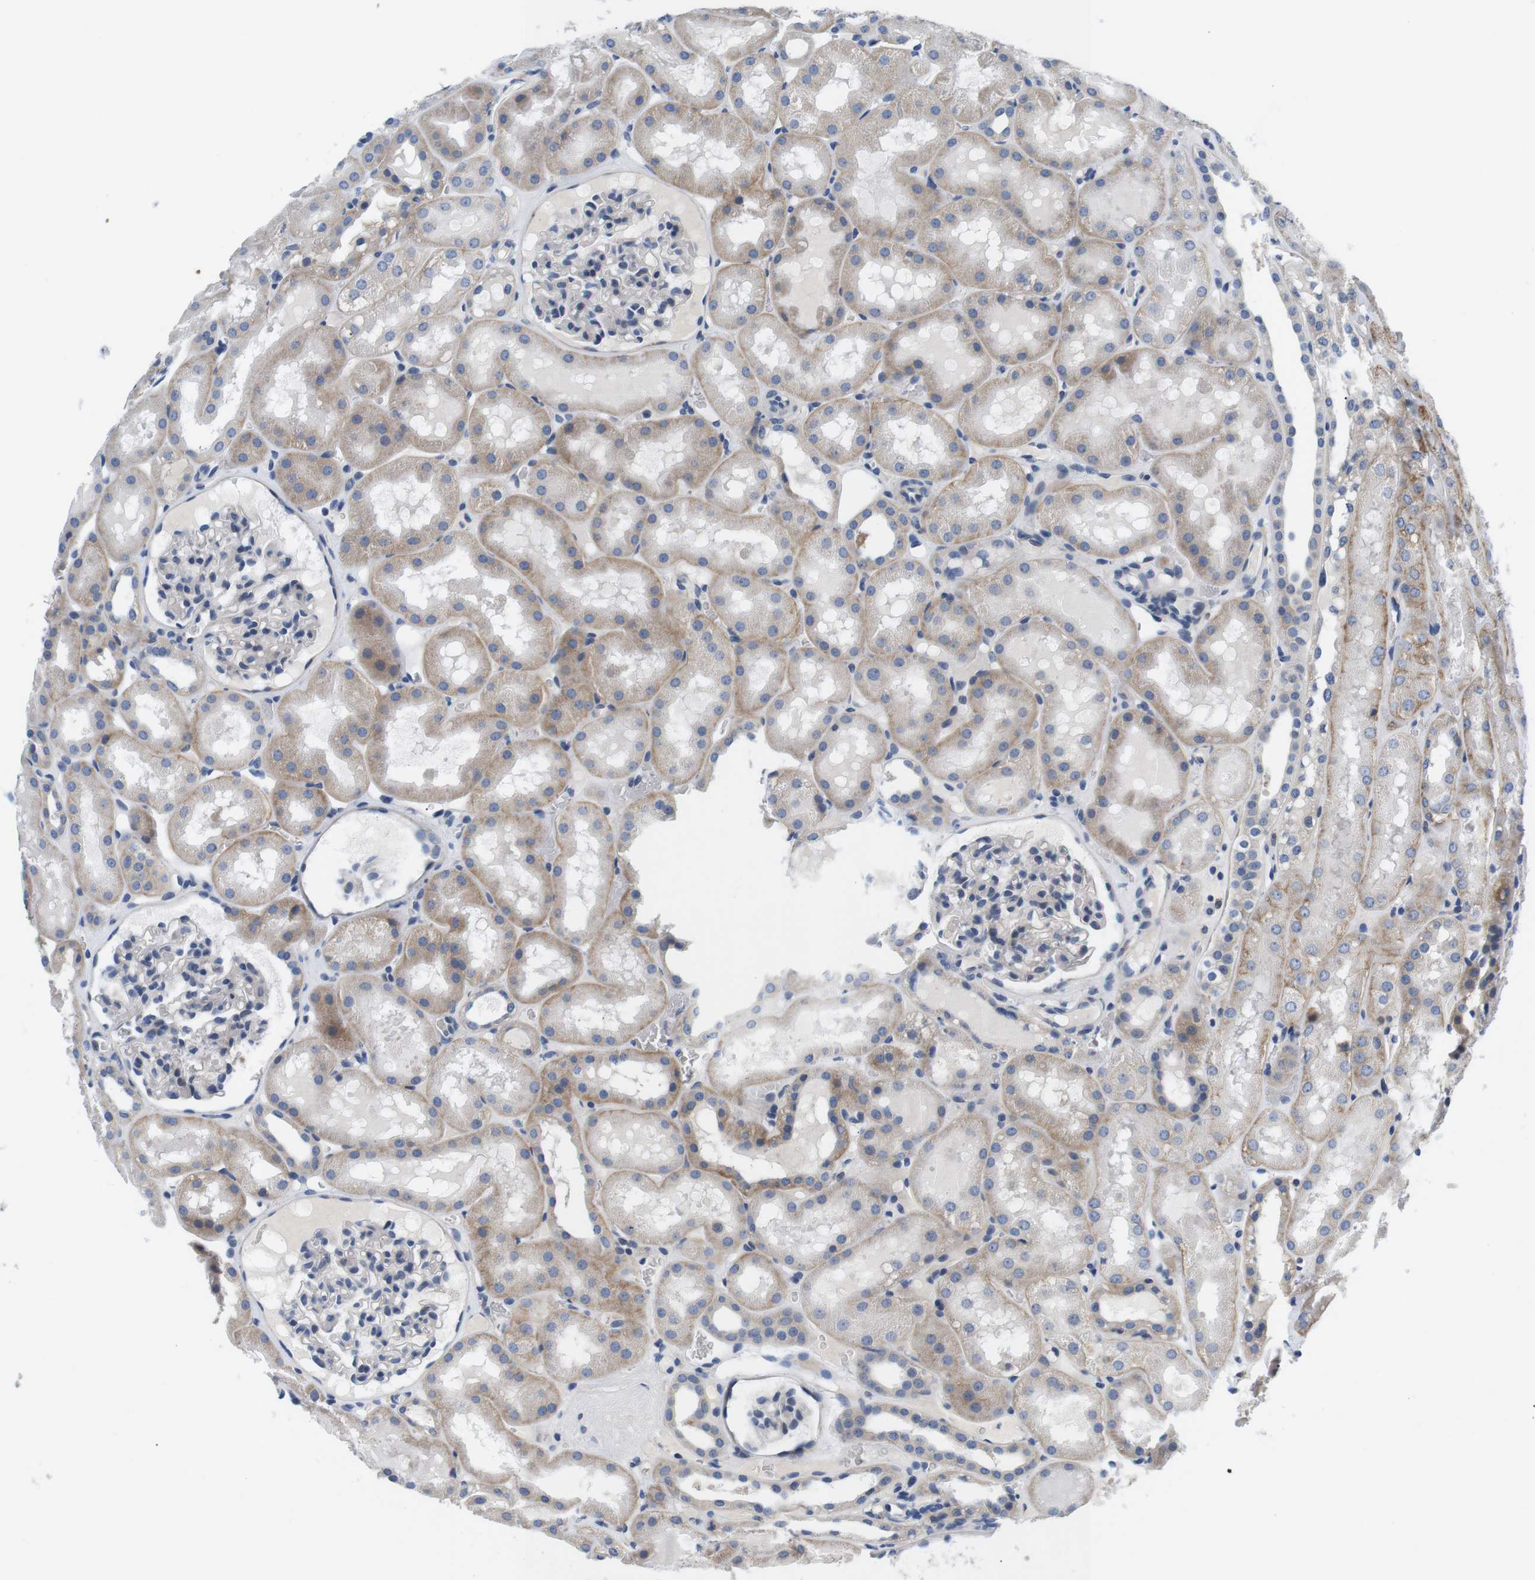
{"staining": {"intensity": "negative", "quantity": "none", "location": "none"}, "tissue": "kidney", "cell_type": "Cells in glomeruli", "image_type": "normal", "snomed": [{"axis": "morphology", "description": "Normal tissue, NOS"}, {"axis": "topography", "description": "Kidney"}, {"axis": "topography", "description": "Urinary bladder"}], "caption": "This is an immunohistochemistry histopathology image of unremarkable kidney. There is no positivity in cells in glomeruli.", "gene": "SLC30A1", "patient": {"sex": "male", "age": 16}}